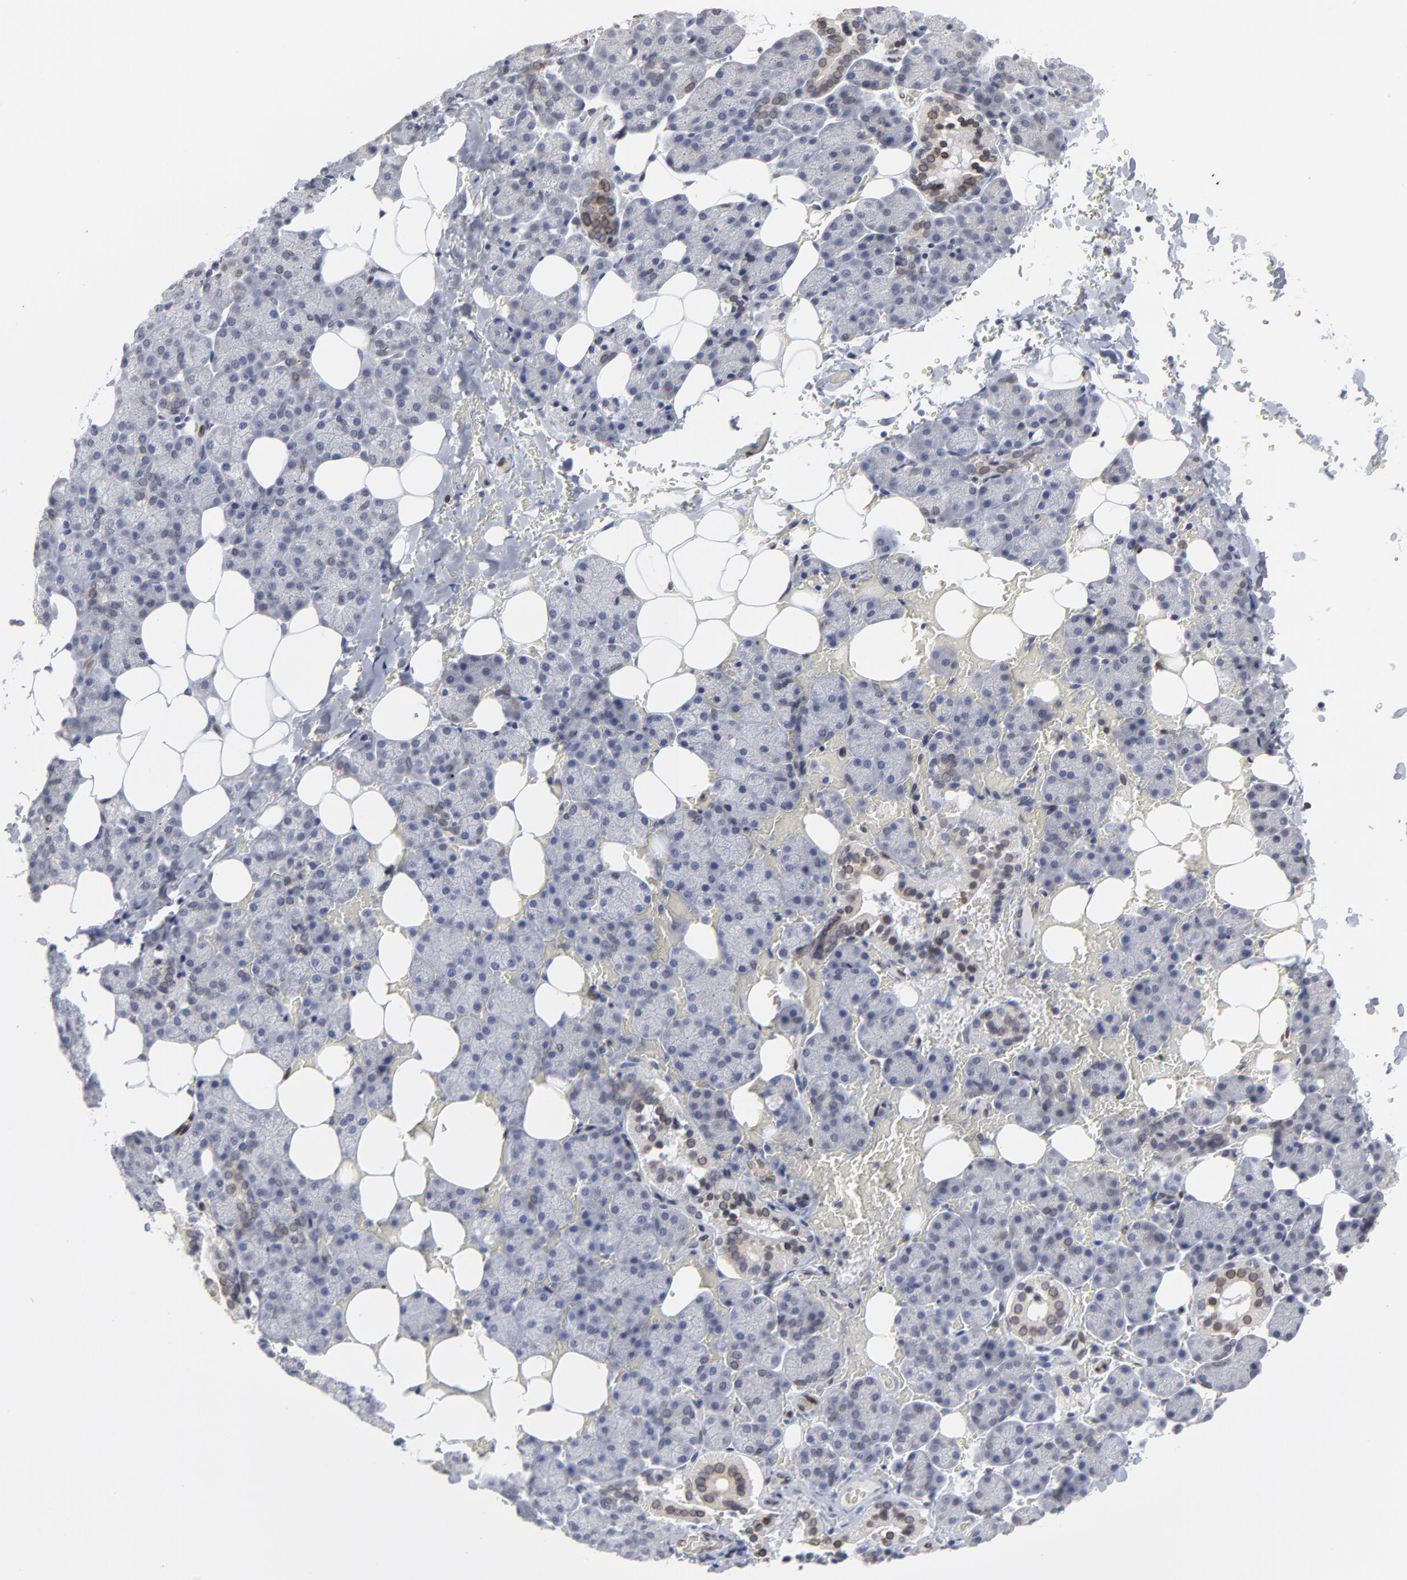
{"staining": {"intensity": "moderate", "quantity": "25%-75%", "location": "cytoplasmic/membranous,nuclear"}, "tissue": "salivary gland", "cell_type": "Glandular cells", "image_type": "normal", "snomed": [{"axis": "morphology", "description": "Normal tissue, NOS"}, {"axis": "topography", "description": "Lymph node"}, {"axis": "topography", "description": "Salivary gland"}], "caption": "This image demonstrates benign salivary gland stained with IHC to label a protein in brown. The cytoplasmic/membranous,nuclear of glandular cells show moderate positivity for the protein. Nuclei are counter-stained blue.", "gene": "SYNE2", "patient": {"sex": "male", "age": 8}}